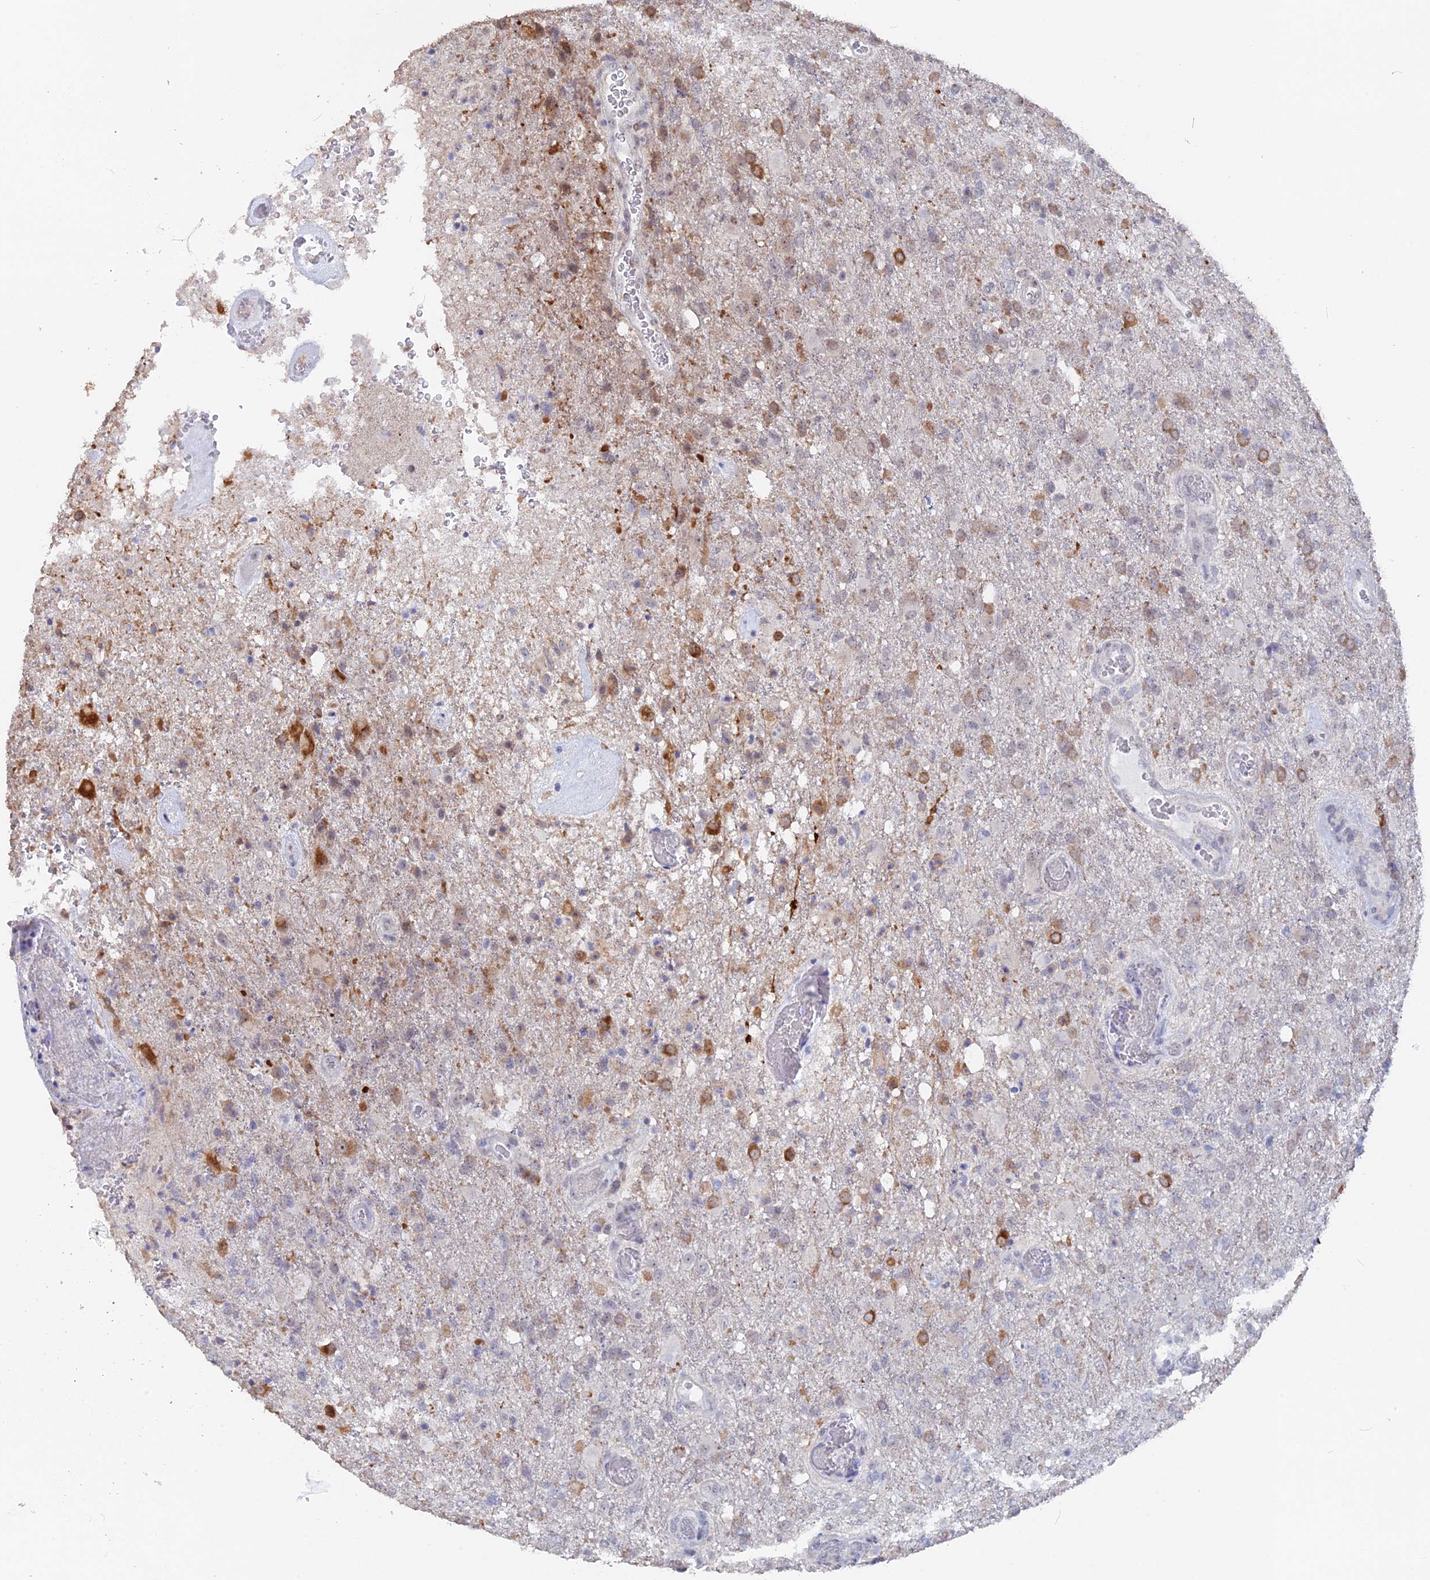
{"staining": {"intensity": "moderate", "quantity": "<25%", "location": "cytoplasmic/membranous"}, "tissue": "glioma", "cell_type": "Tumor cells", "image_type": "cancer", "snomed": [{"axis": "morphology", "description": "Glioma, malignant, High grade"}, {"axis": "topography", "description": "Brain"}], "caption": "Tumor cells display low levels of moderate cytoplasmic/membranous expression in approximately <25% of cells in glioma.", "gene": "SEMG2", "patient": {"sex": "female", "age": 74}}